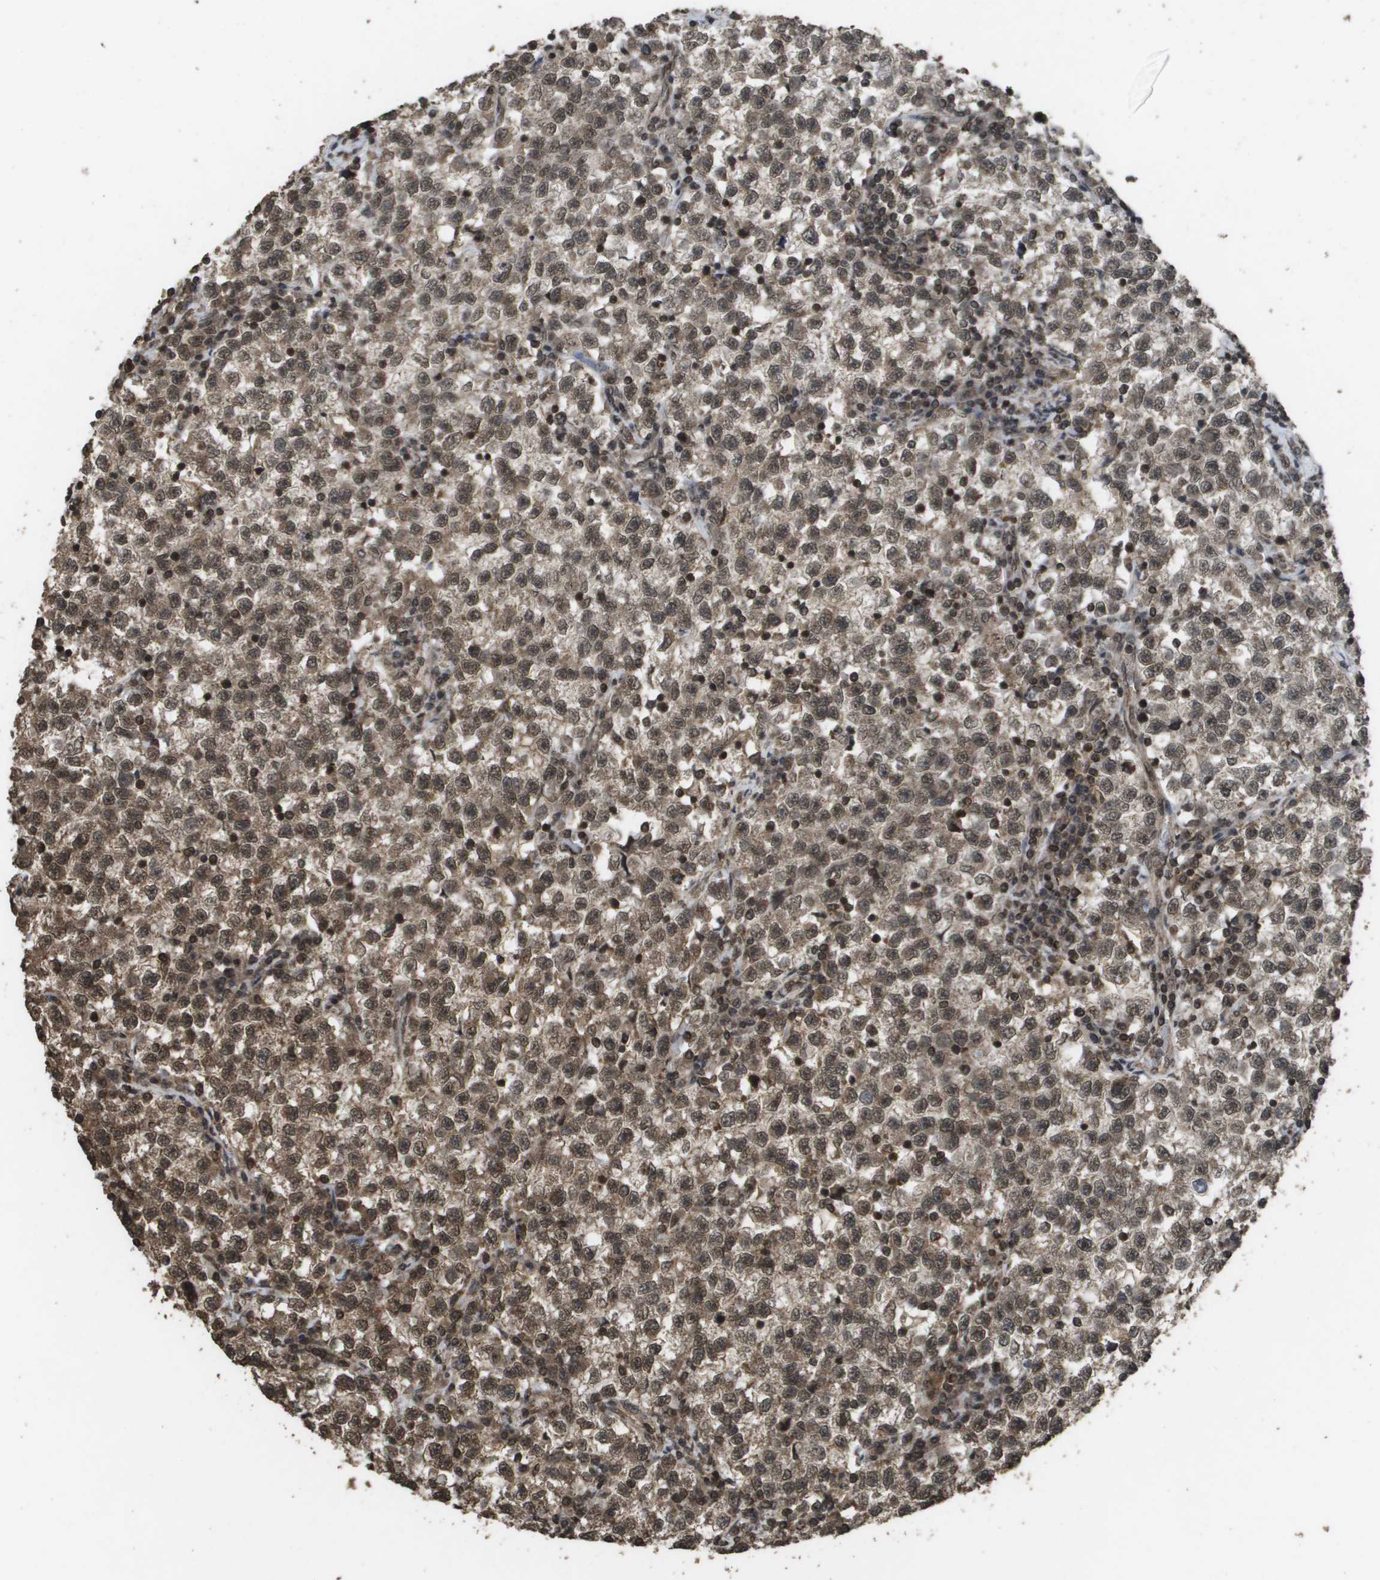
{"staining": {"intensity": "moderate", "quantity": ">75%", "location": "cytoplasmic/membranous,nuclear"}, "tissue": "testis cancer", "cell_type": "Tumor cells", "image_type": "cancer", "snomed": [{"axis": "morphology", "description": "Seminoma, NOS"}, {"axis": "topography", "description": "Testis"}], "caption": "Tumor cells show medium levels of moderate cytoplasmic/membranous and nuclear positivity in approximately >75% of cells in seminoma (testis).", "gene": "AXIN2", "patient": {"sex": "male", "age": 22}}